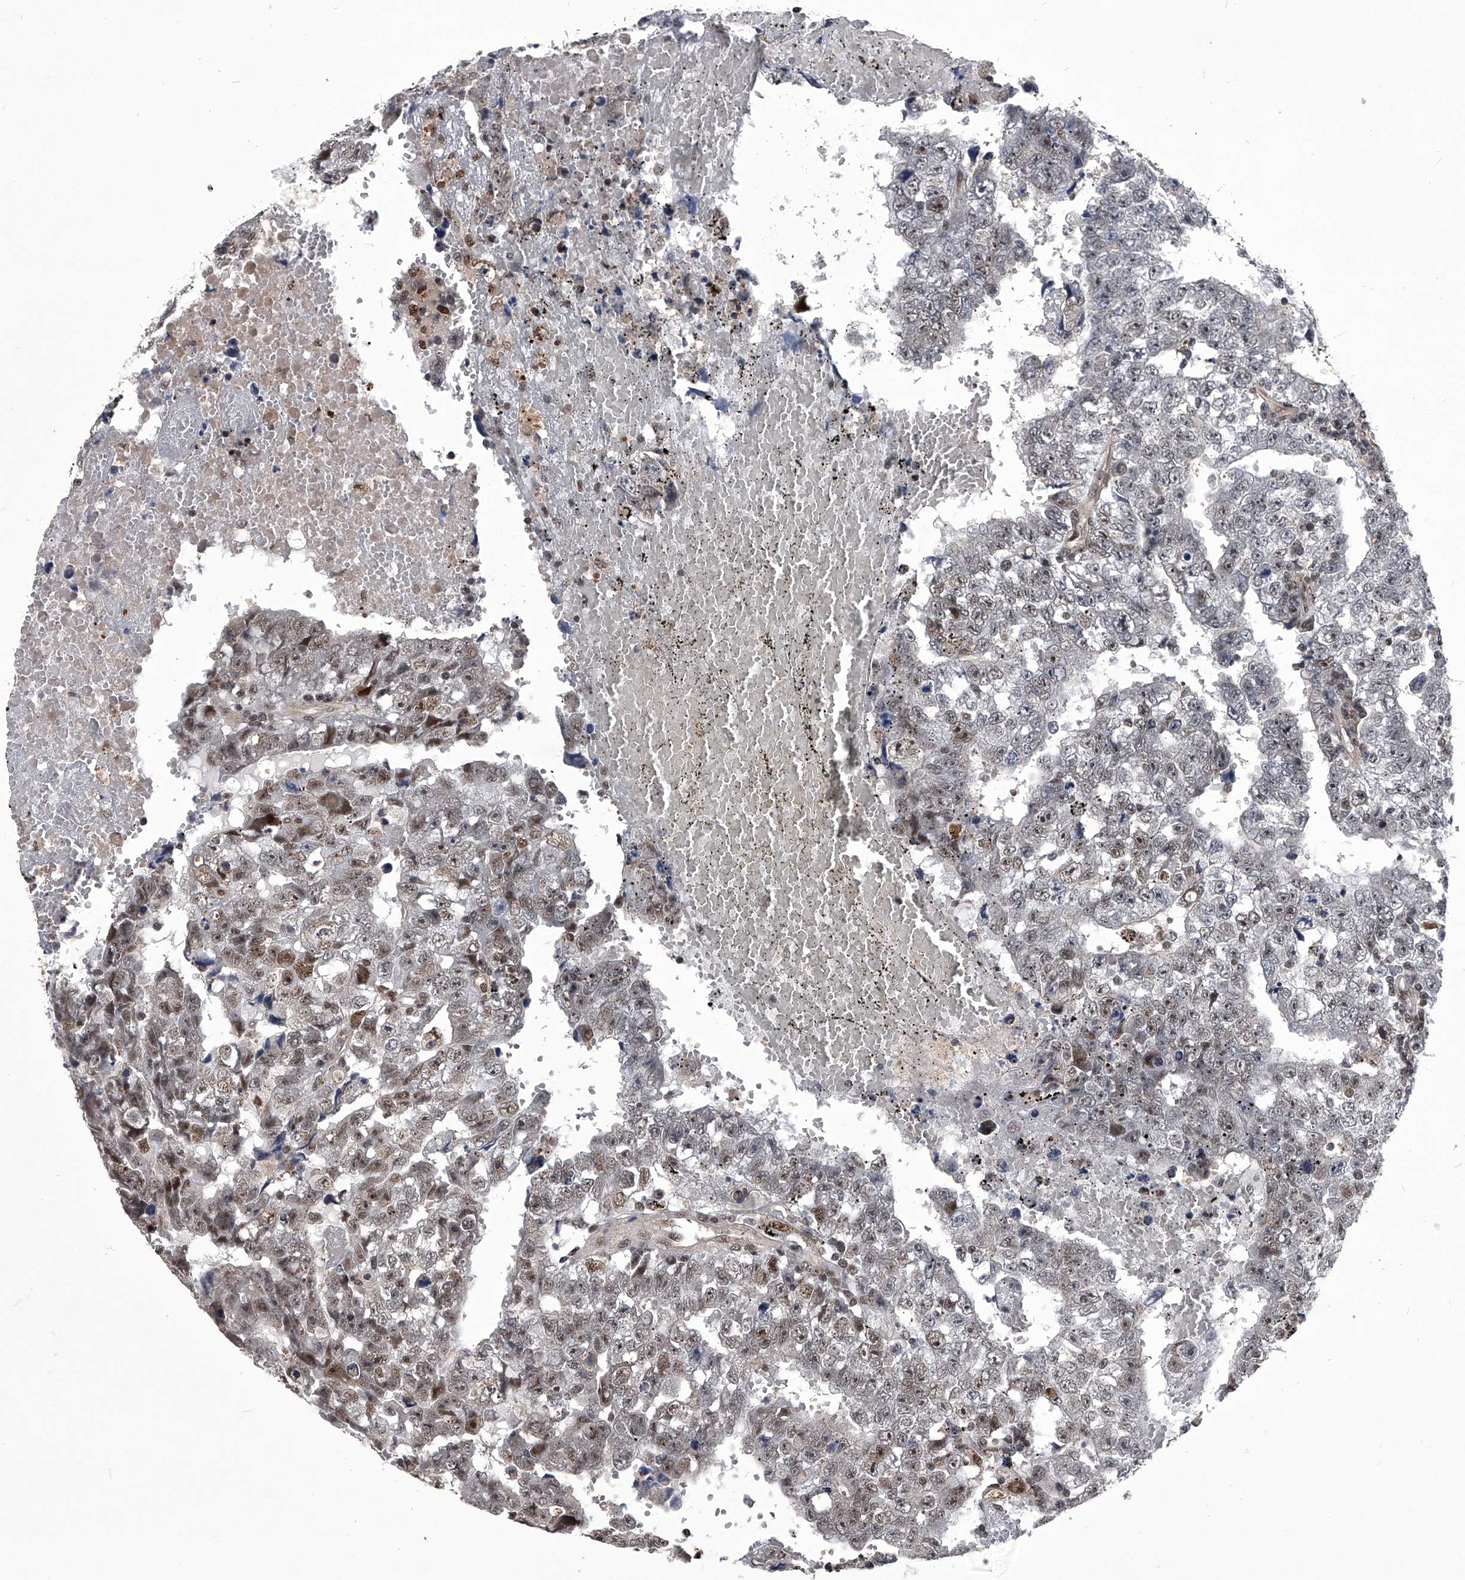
{"staining": {"intensity": "moderate", "quantity": "<25%", "location": "nuclear"}, "tissue": "testis cancer", "cell_type": "Tumor cells", "image_type": "cancer", "snomed": [{"axis": "morphology", "description": "Carcinoma, Embryonal, NOS"}, {"axis": "topography", "description": "Testis"}], "caption": "Immunohistochemistry (IHC) of human testis embryonal carcinoma shows low levels of moderate nuclear positivity in about <25% of tumor cells.", "gene": "CMTR1", "patient": {"sex": "male", "age": 25}}